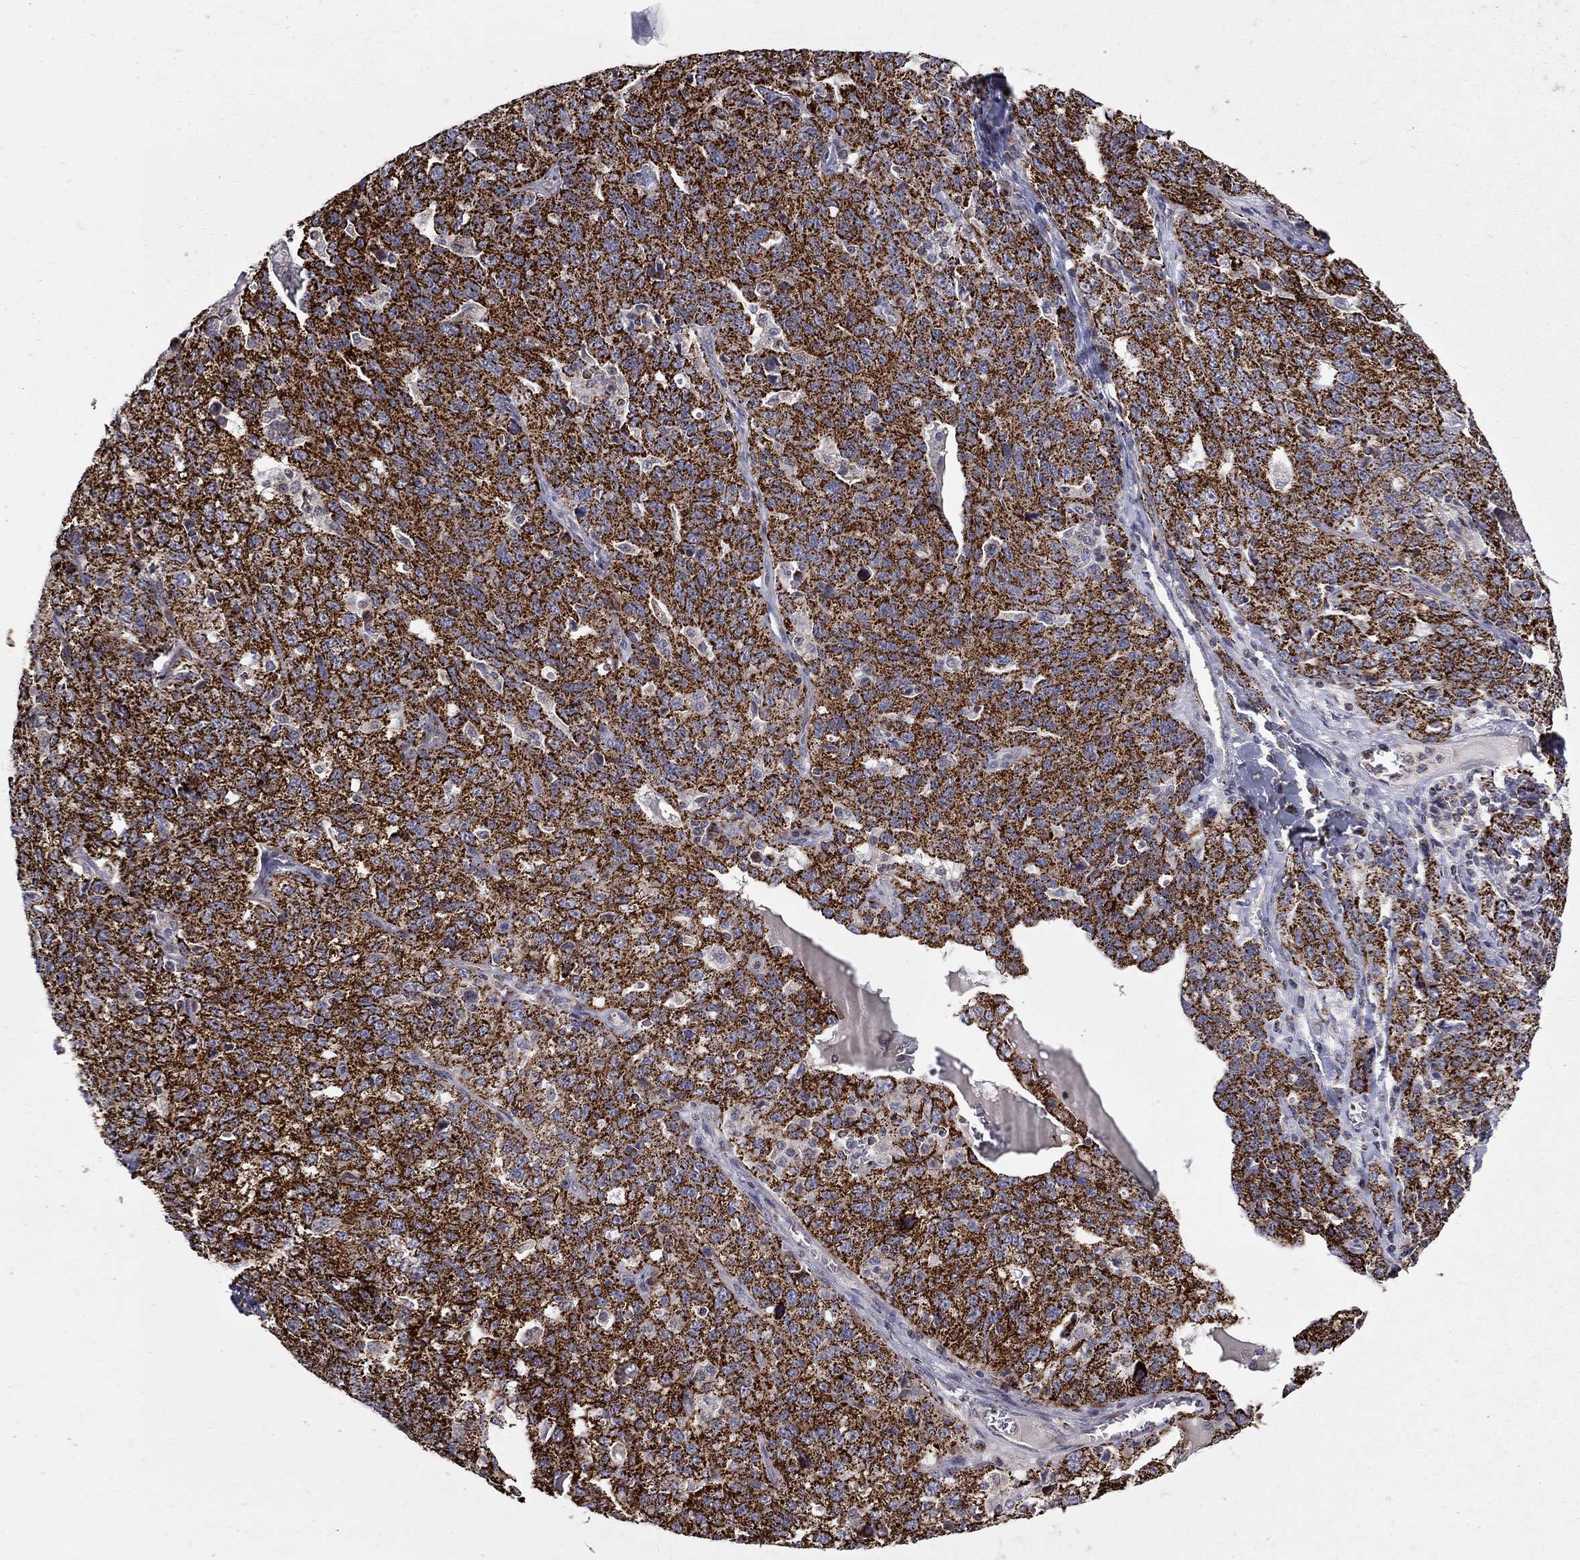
{"staining": {"intensity": "strong", "quantity": ">75%", "location": "cytoplasmic/membranous"}, "tissue": "ovarian cancer", "cell_type": "Tumor cells", "image_type": "cancer", "snomed": [{"axis": "morphology", "description": "Cystadenocarcinoma, serous, NOS"}, {"axis": "topography", "description": "Ovary"}], "caption": "Tumor cells show strong cytoplasmic/membranous expression in approximately >75% of cells in ovarian cancer.", "gene": "PCBP3", "patient": {"sex": "female", "age": 71}}